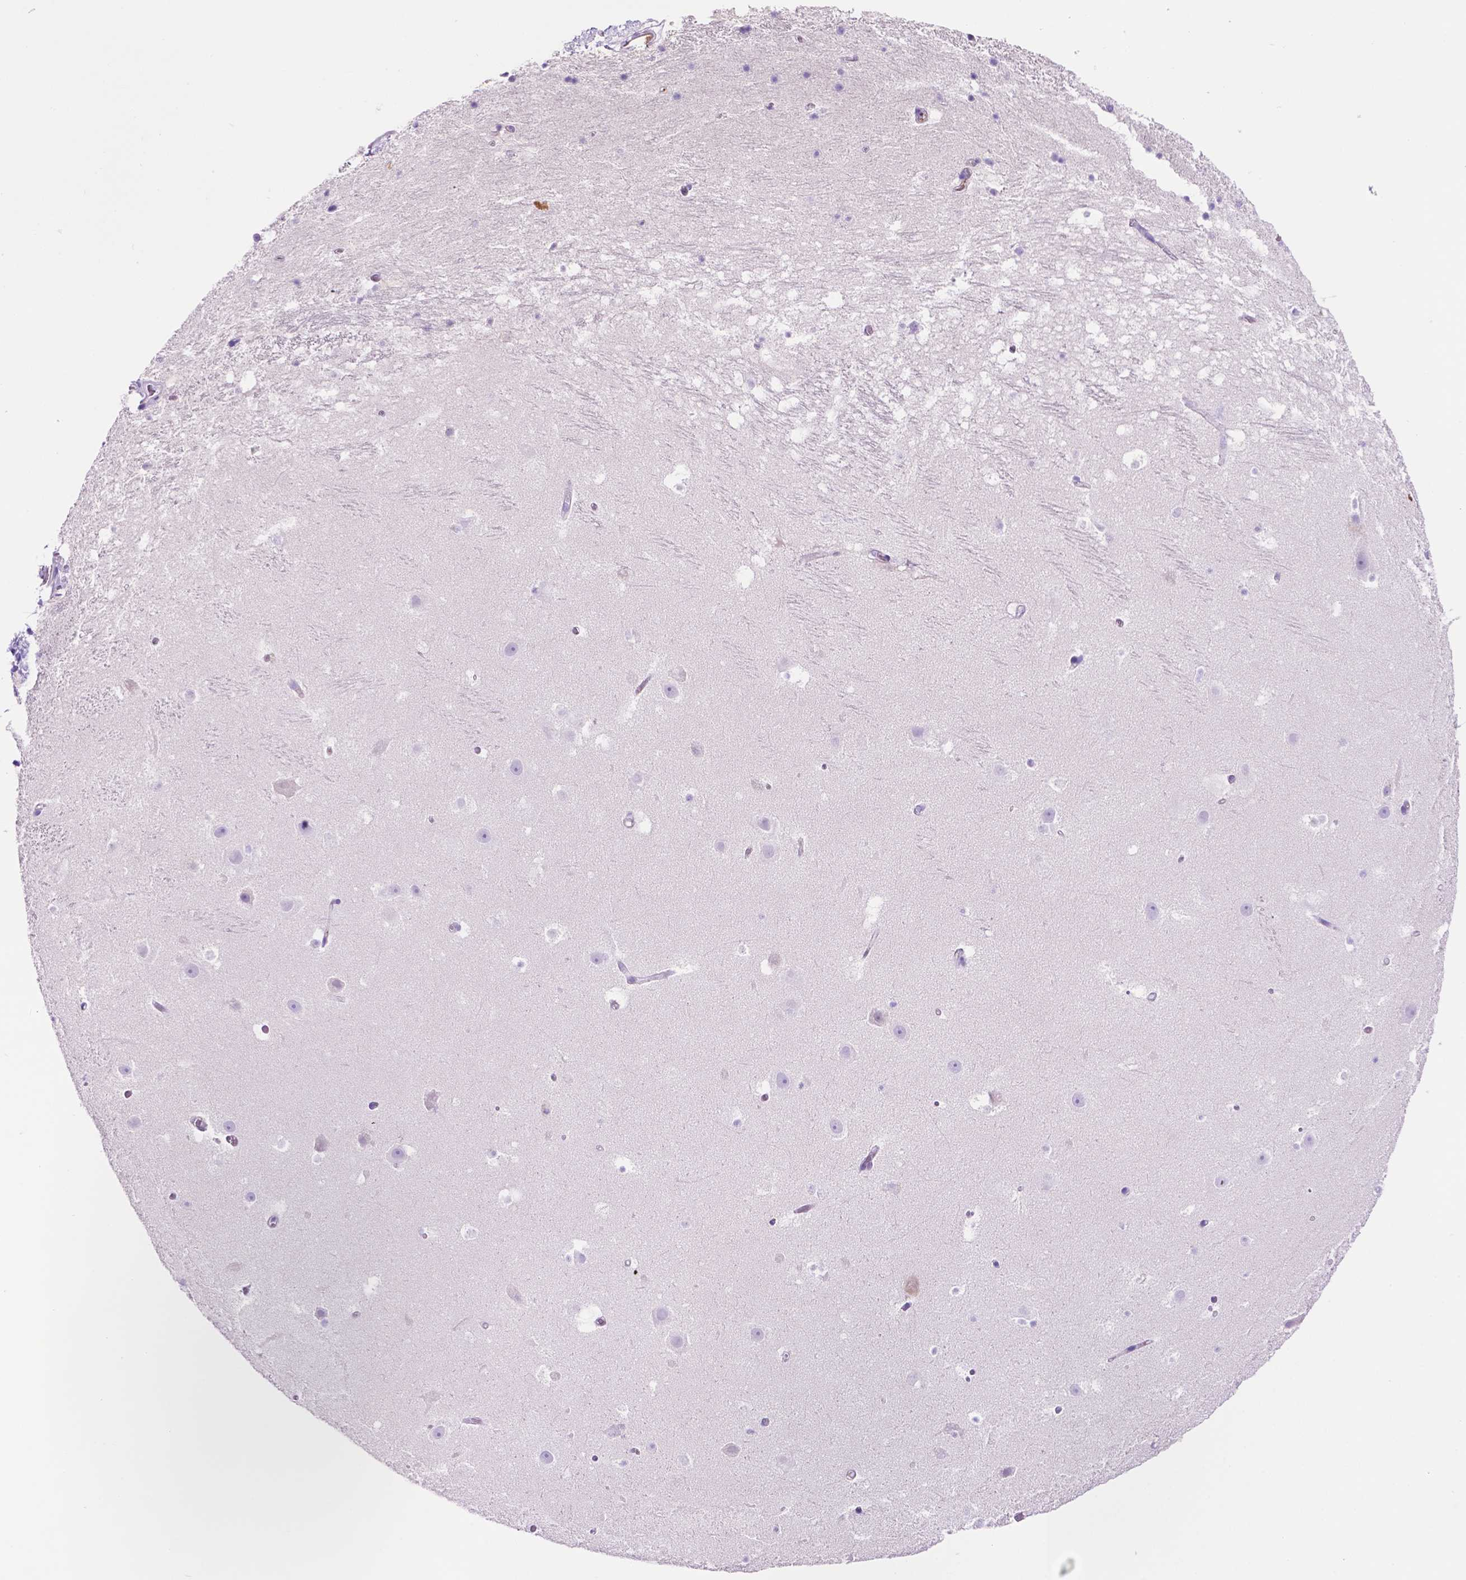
{"staining": {"intensity": "negative", "quantity": "none", "location": "none"}, "tissue": "hippocampus", "cell_type": "Glial cells", "image_type": "normal", "snomed": [{"axis": "morphology", "description": "Normal tissue, NOS"}, {"axis": "topography", "description": "Hippocampus"}], "caption": "Immunohistochemistry image of benign human hippocampus stained for a protein (brown), which reveals no staining in glial cells.", "gene": "FOXB2", "patient": {"sex": "male", "age": 26}}